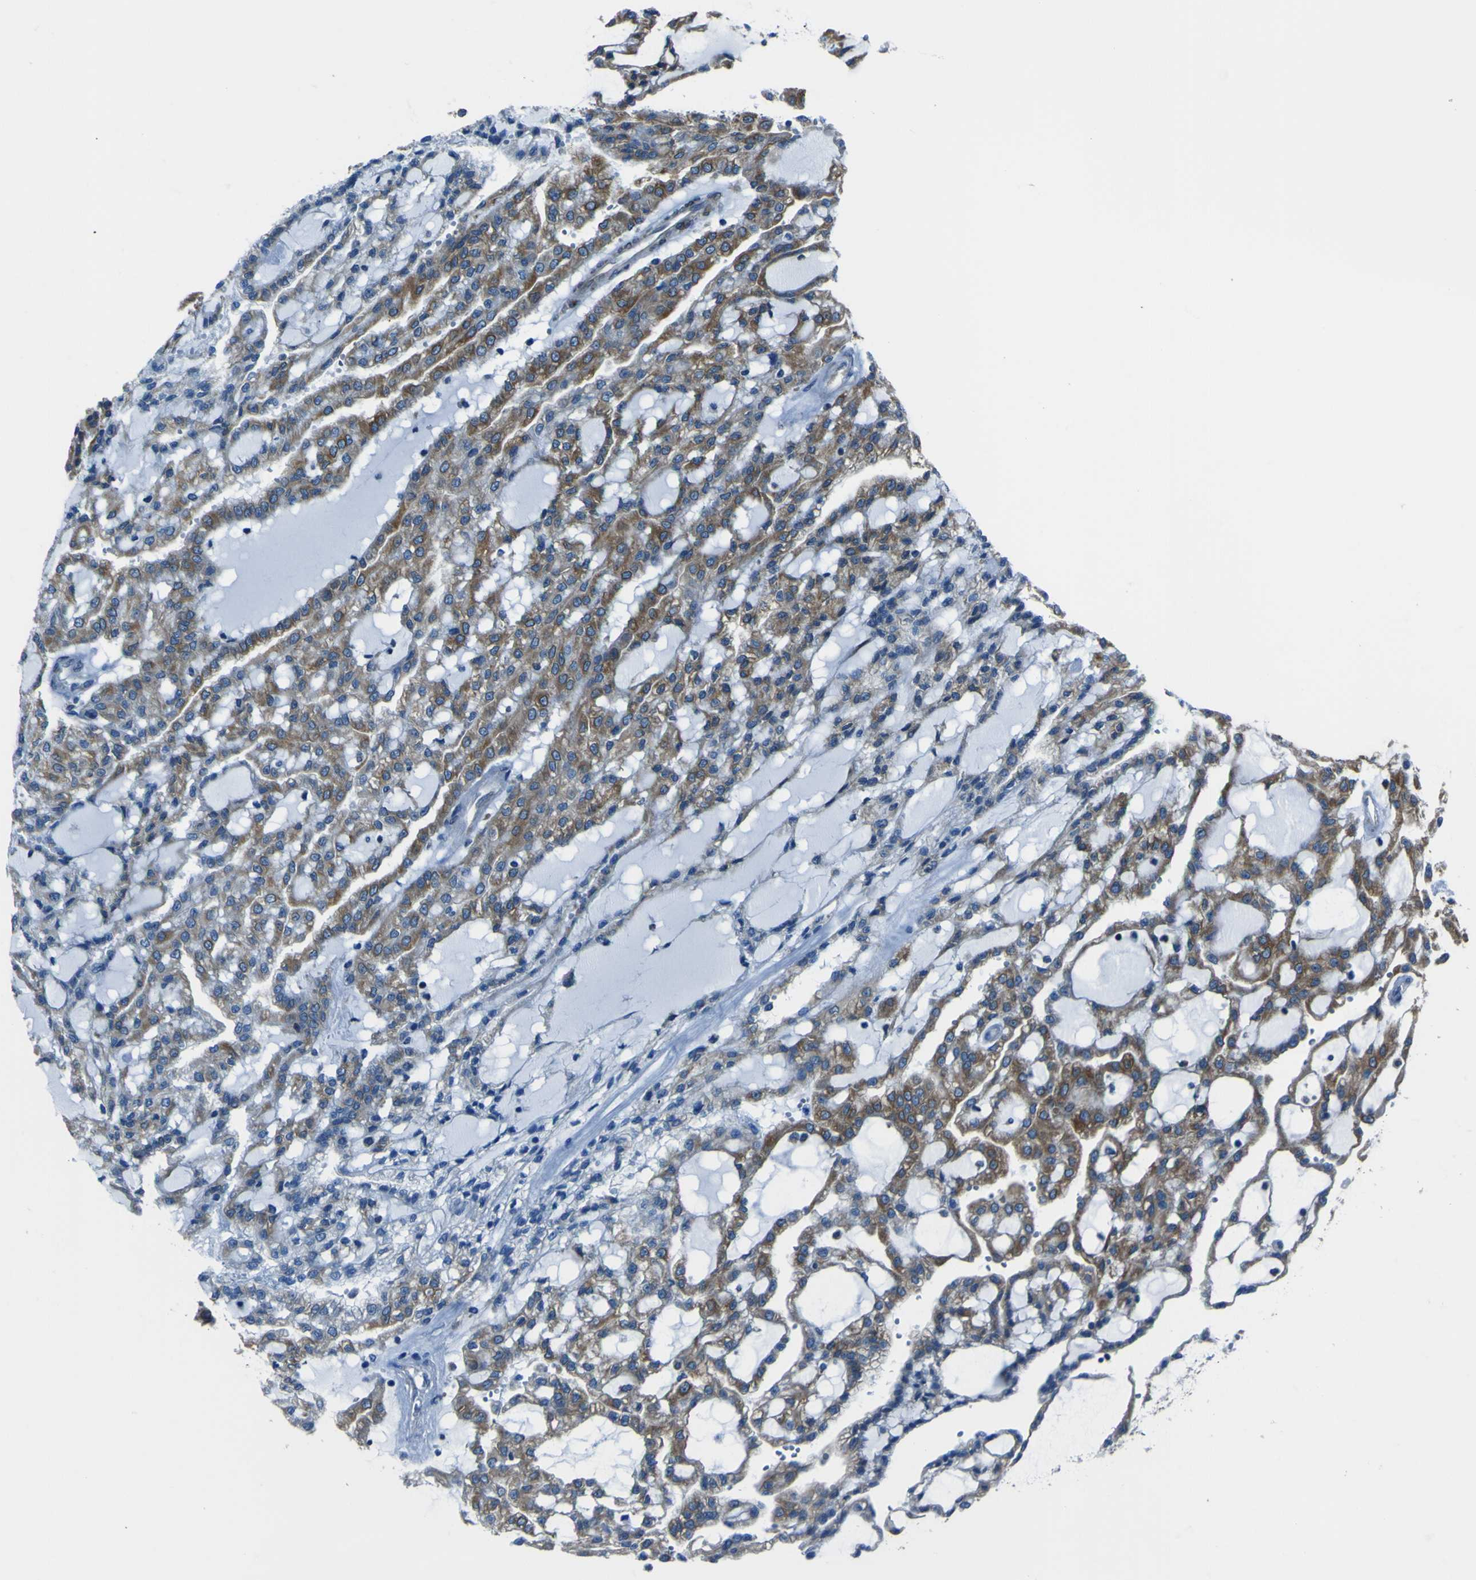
{"staining": {"intensity": "moderate", "quantity": ">75%", "location": "cytoplasmic/membranous"}, "tissue": "renal cancer", "cell_type": "Tumor cells", "image_type": "cancer", "snomed": [{"axis": "morphology", "description": "Adenocarcinoma, NOS"}, {"axis": "topography", "description": "Kidney"}], "caption": "A photomicrograph of renal cancer stained for a protein reveals moderate cytoplasmic/membranous brown staining in tumor cells. (DAB IHC, brown staining for protein, blue staining for nuclei).", "gene": "STIM1", "patient": {"sex": "male", "age": 63}}